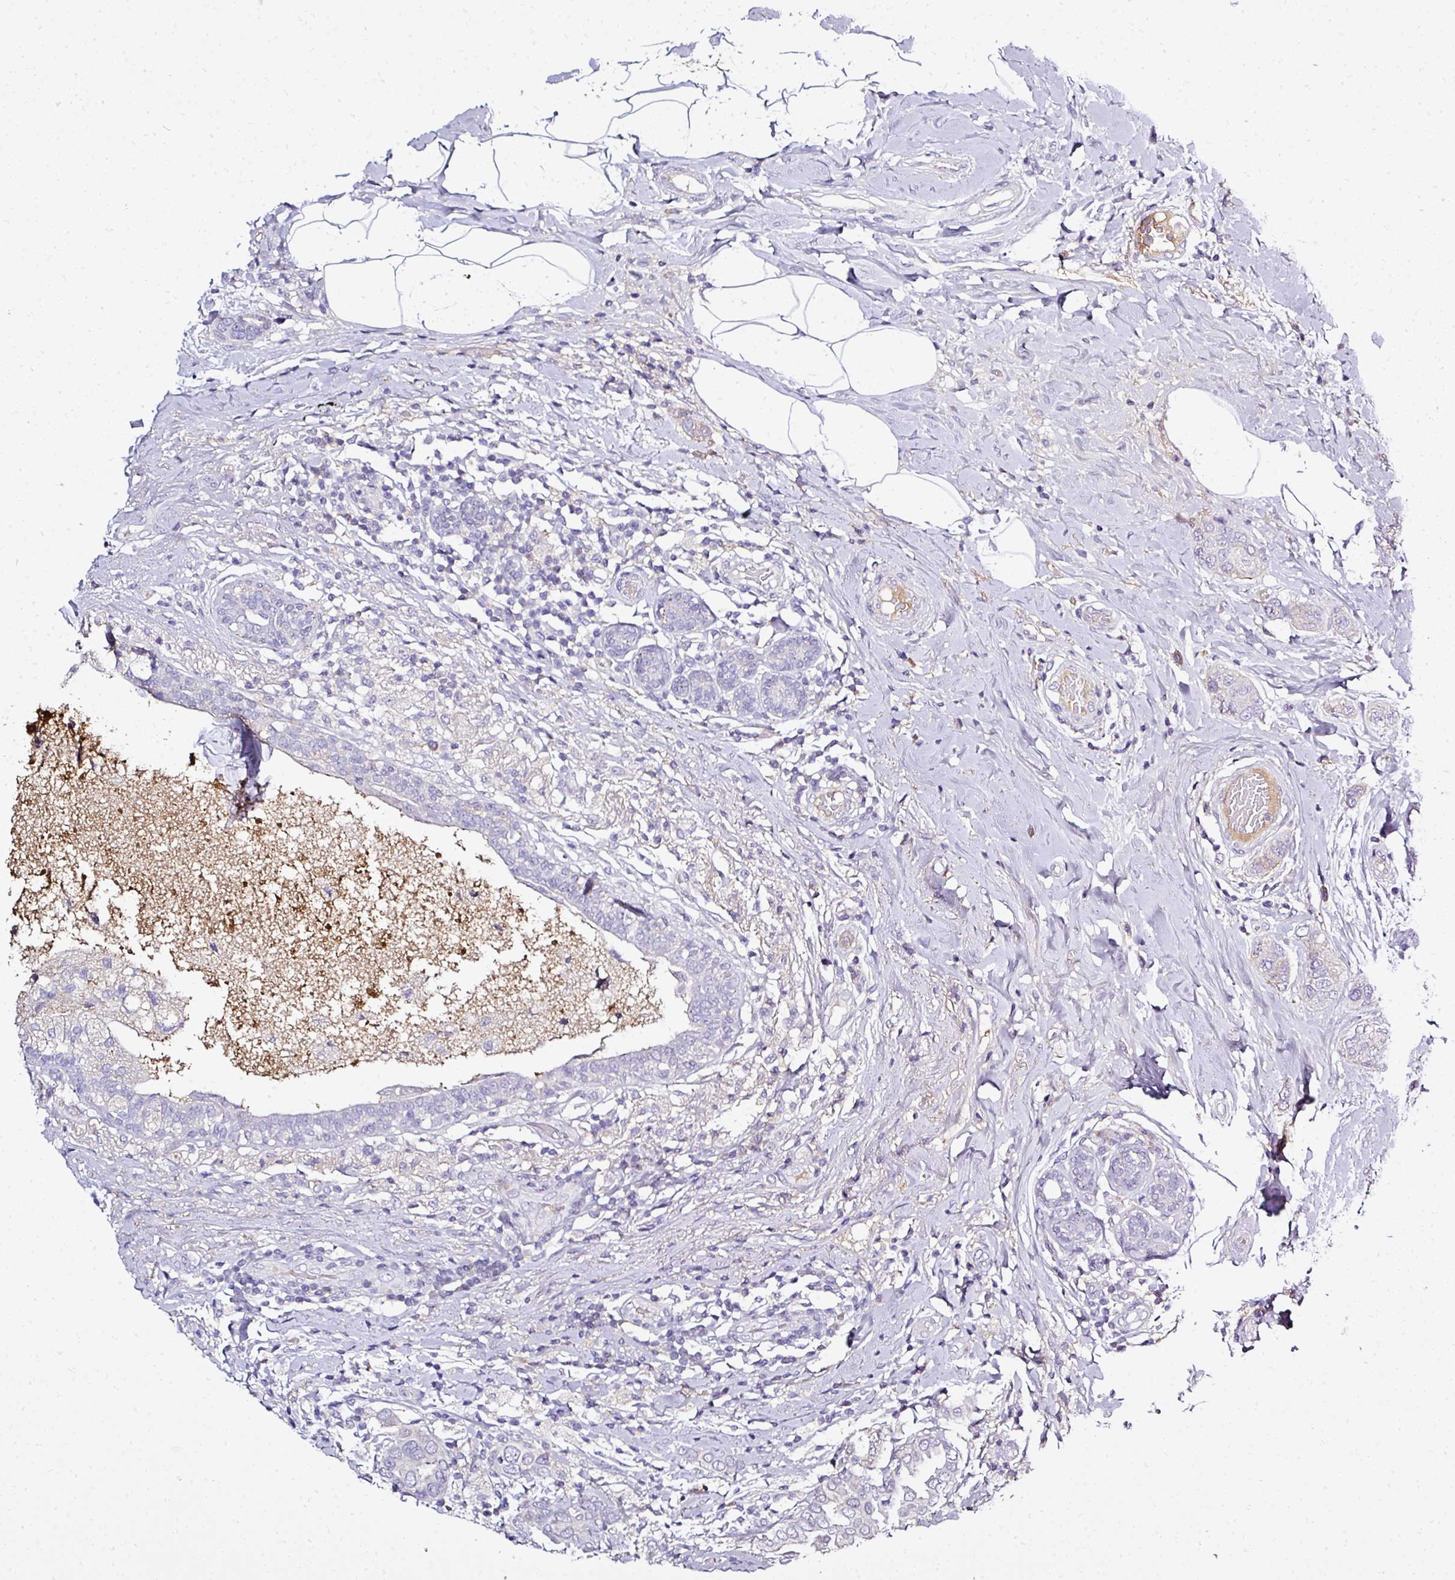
{"staining": {"intensity": "negative", "quantity": "none", "location": "none"}, "tissue": "breast cancer", "cell_type": "Tumor cells", "image_type": "cancer", "snomed": [{"axis": "morphology", "description": "Lobular carcinoma"}, {"axis": "topography", "description": "Breast"}], "caption": "Photomicrograph shows no protein staining in tumor cells of breast lobular carcinoma tissue.", "gene": "CAB39L", "patient": {"sex": "female", "age": 51}}